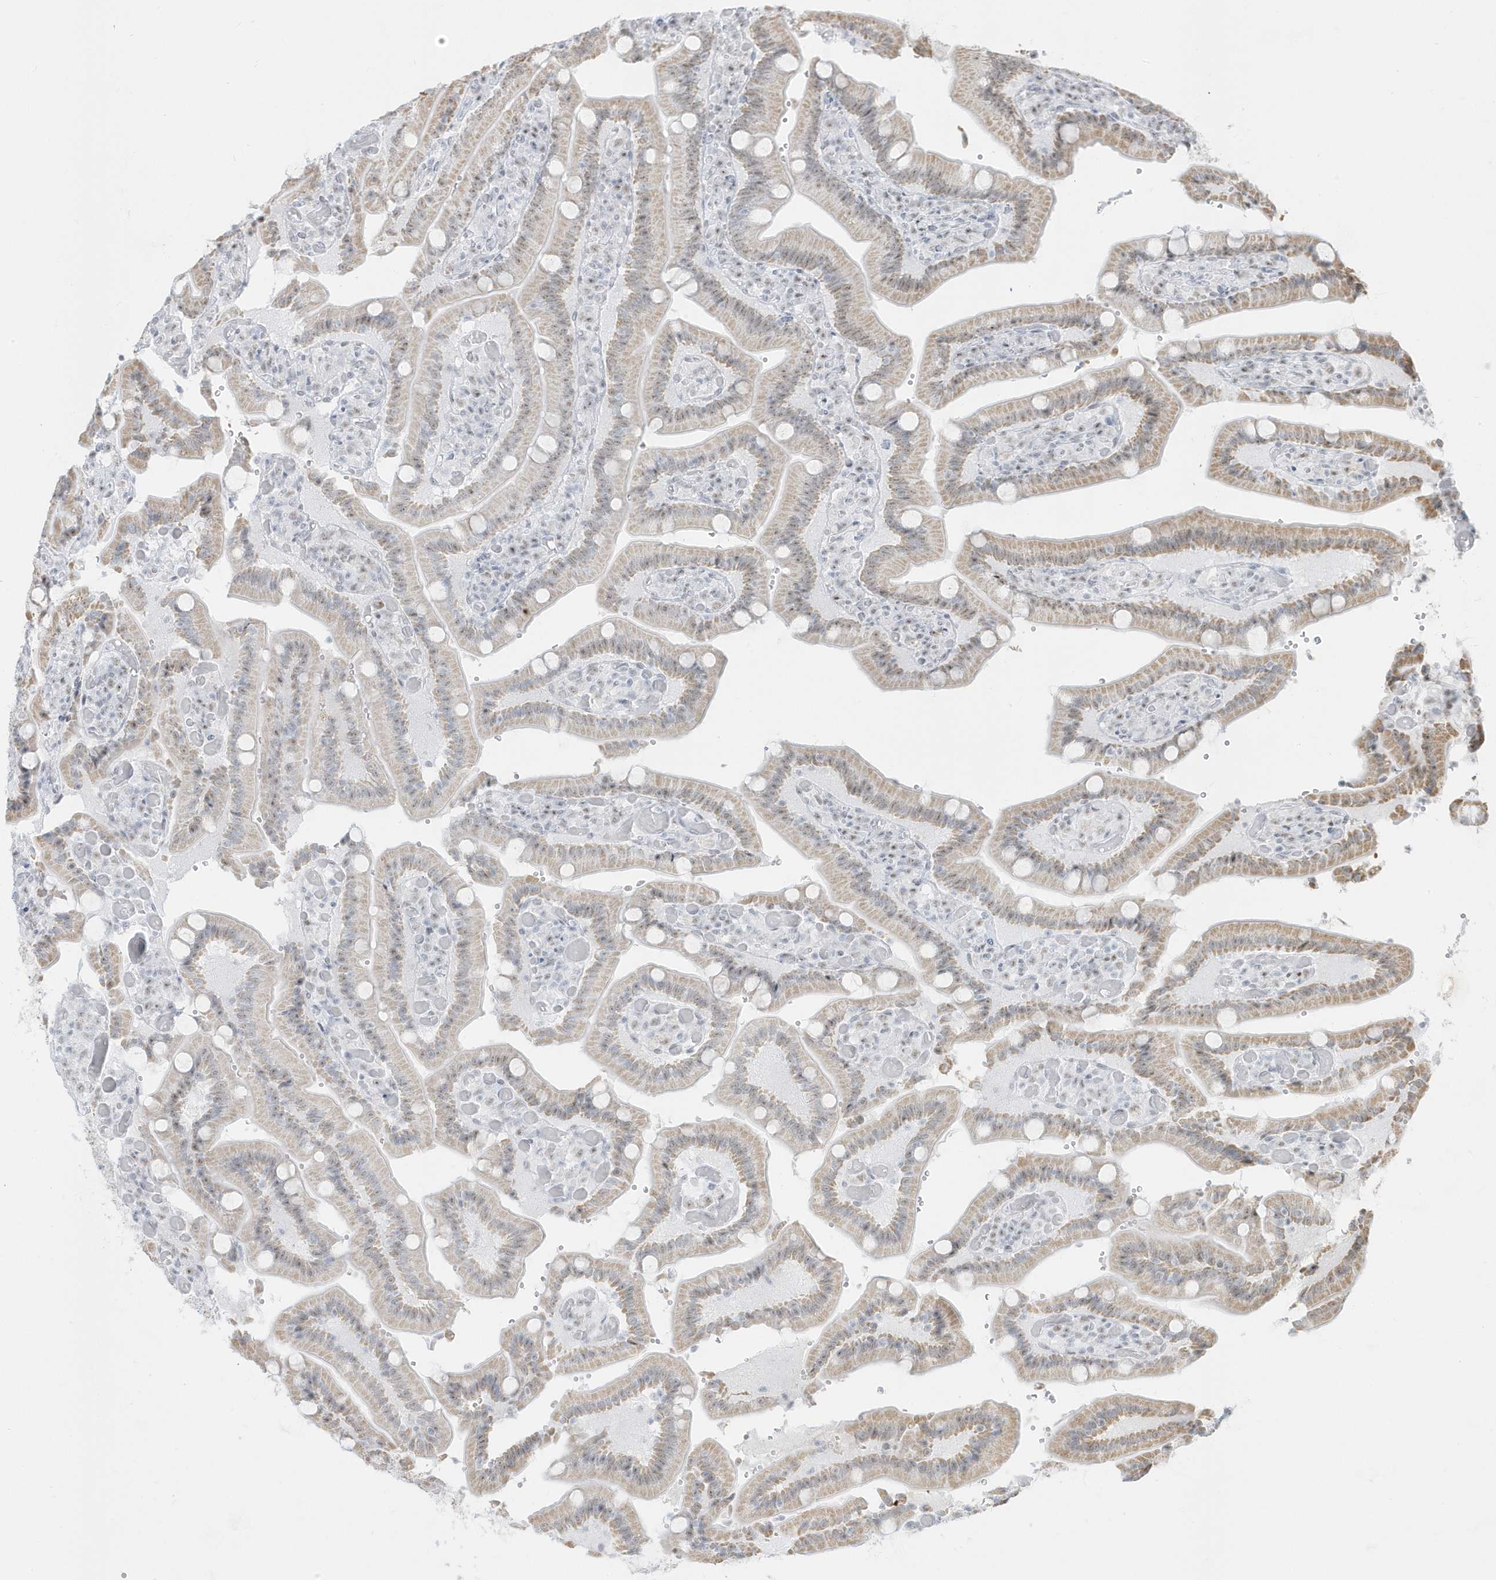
{"staining": {"intensity": "weak", "quantity": ">75%", "location": "cytoplasmic/membranous,nuclear"}, "tissue": "duodenum", "cell_type": "Glandular cells", "image_type": "normal", "snomed": [{"axis": "morphology", "description": "Normal tissue, NOS"}, {"axis": "topography", "description": "Duodenum"}], "caption": "Duodenum stained for a protein (brown) exhibits weak cytoplasmic/membranous,nuclear positive expression in approximately >75% of glandular cells.", "gene": "PLEKHN1", "patient": {"sex": "female", "age": 62}}